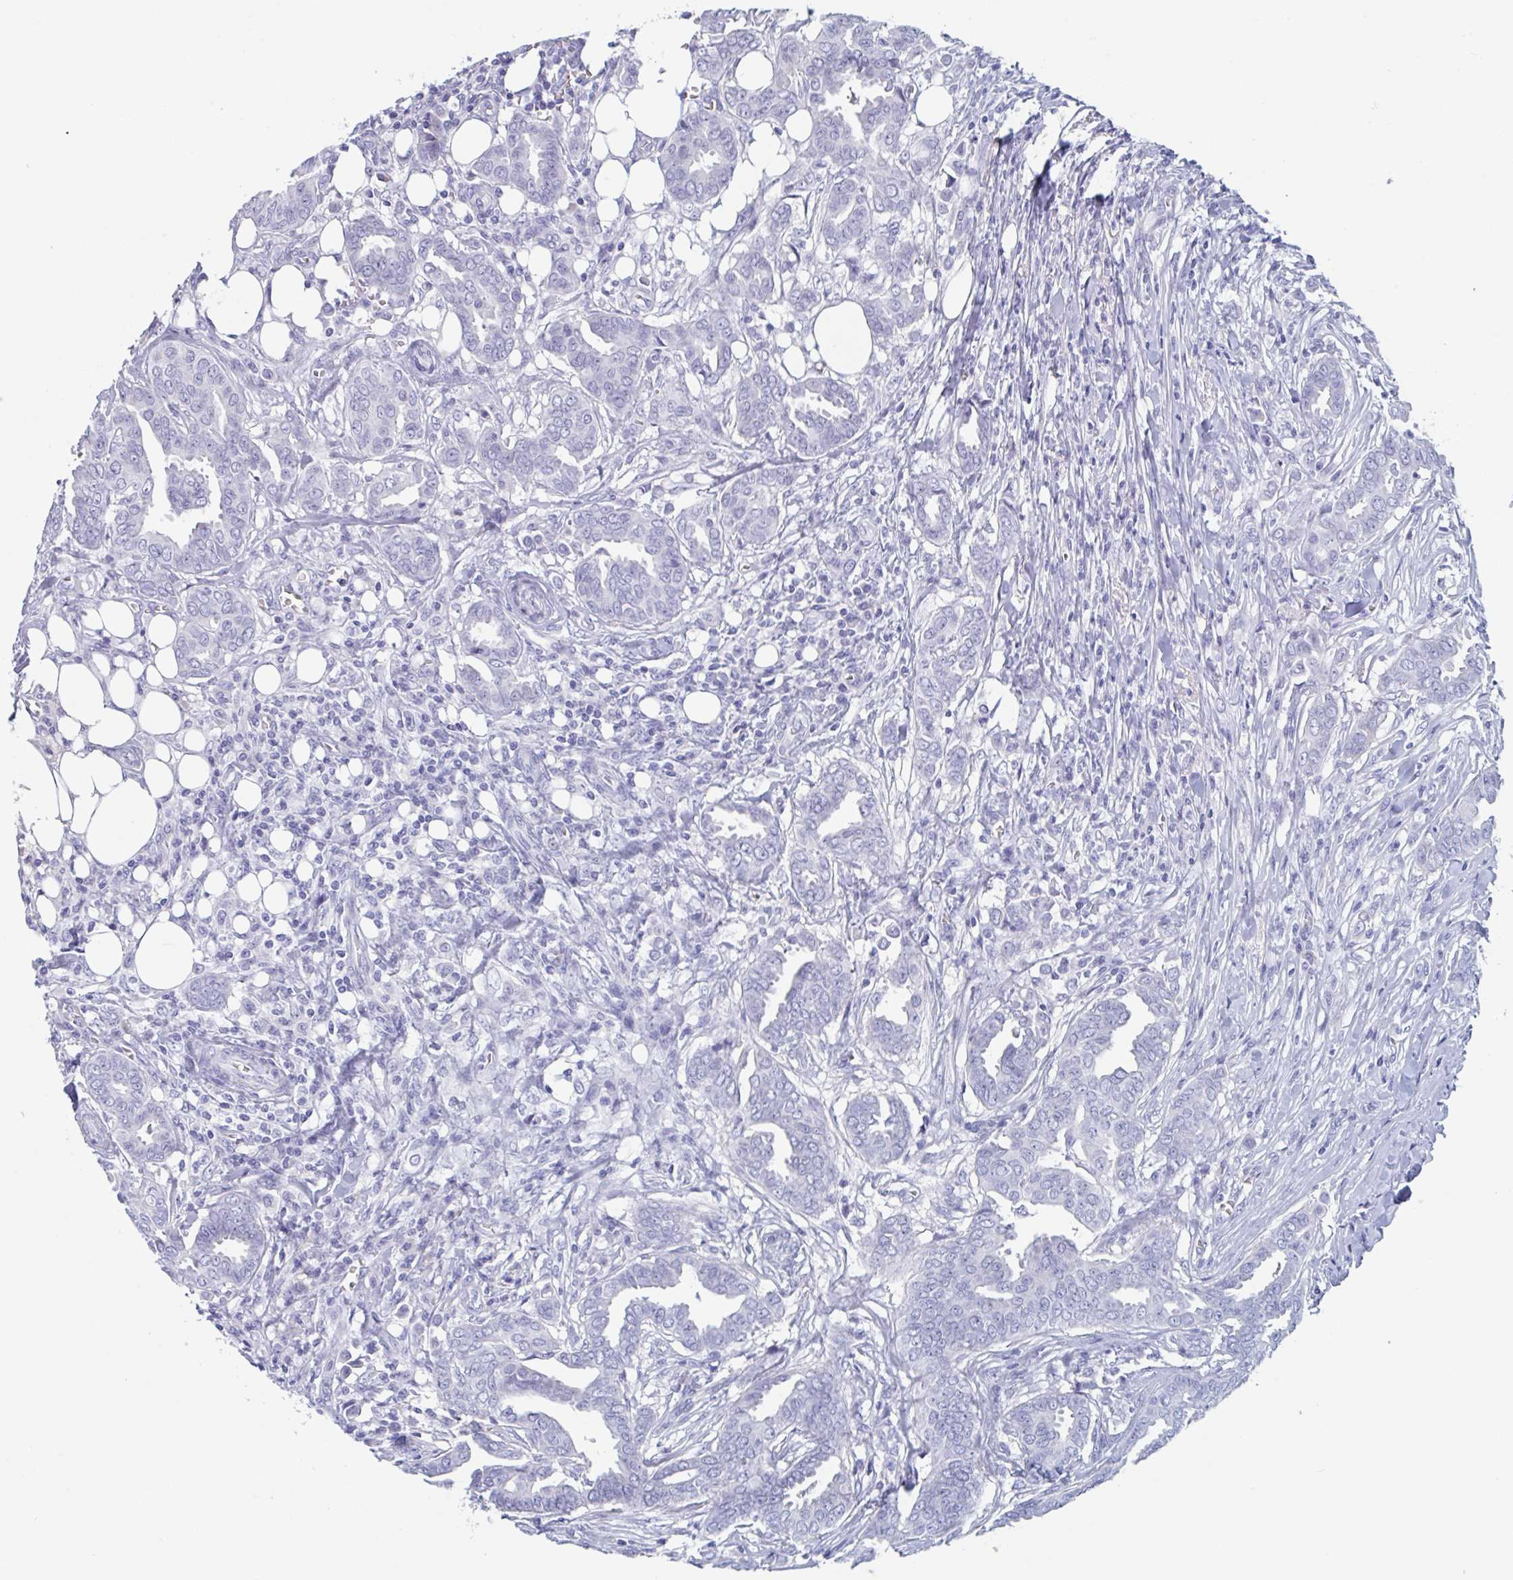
{"staining": {"intensity": "negative", "quantity": "none", "location": "none"}, "tissue": "breast cancer", "cell_type": "Tumor cells", "image_type": "cancer", "snomed": [{"axis": "morphology", "description": "Duct carcinoma"}, {"axis": "topography", "description": "Breast"}], "caption": "An immunohistochemistry histopathology image of breast cancer is shown. There is no staining in tumor cells of breast cancer.", "gene": "DPEP3", "patient": {"sex": "female", "age": 45}}